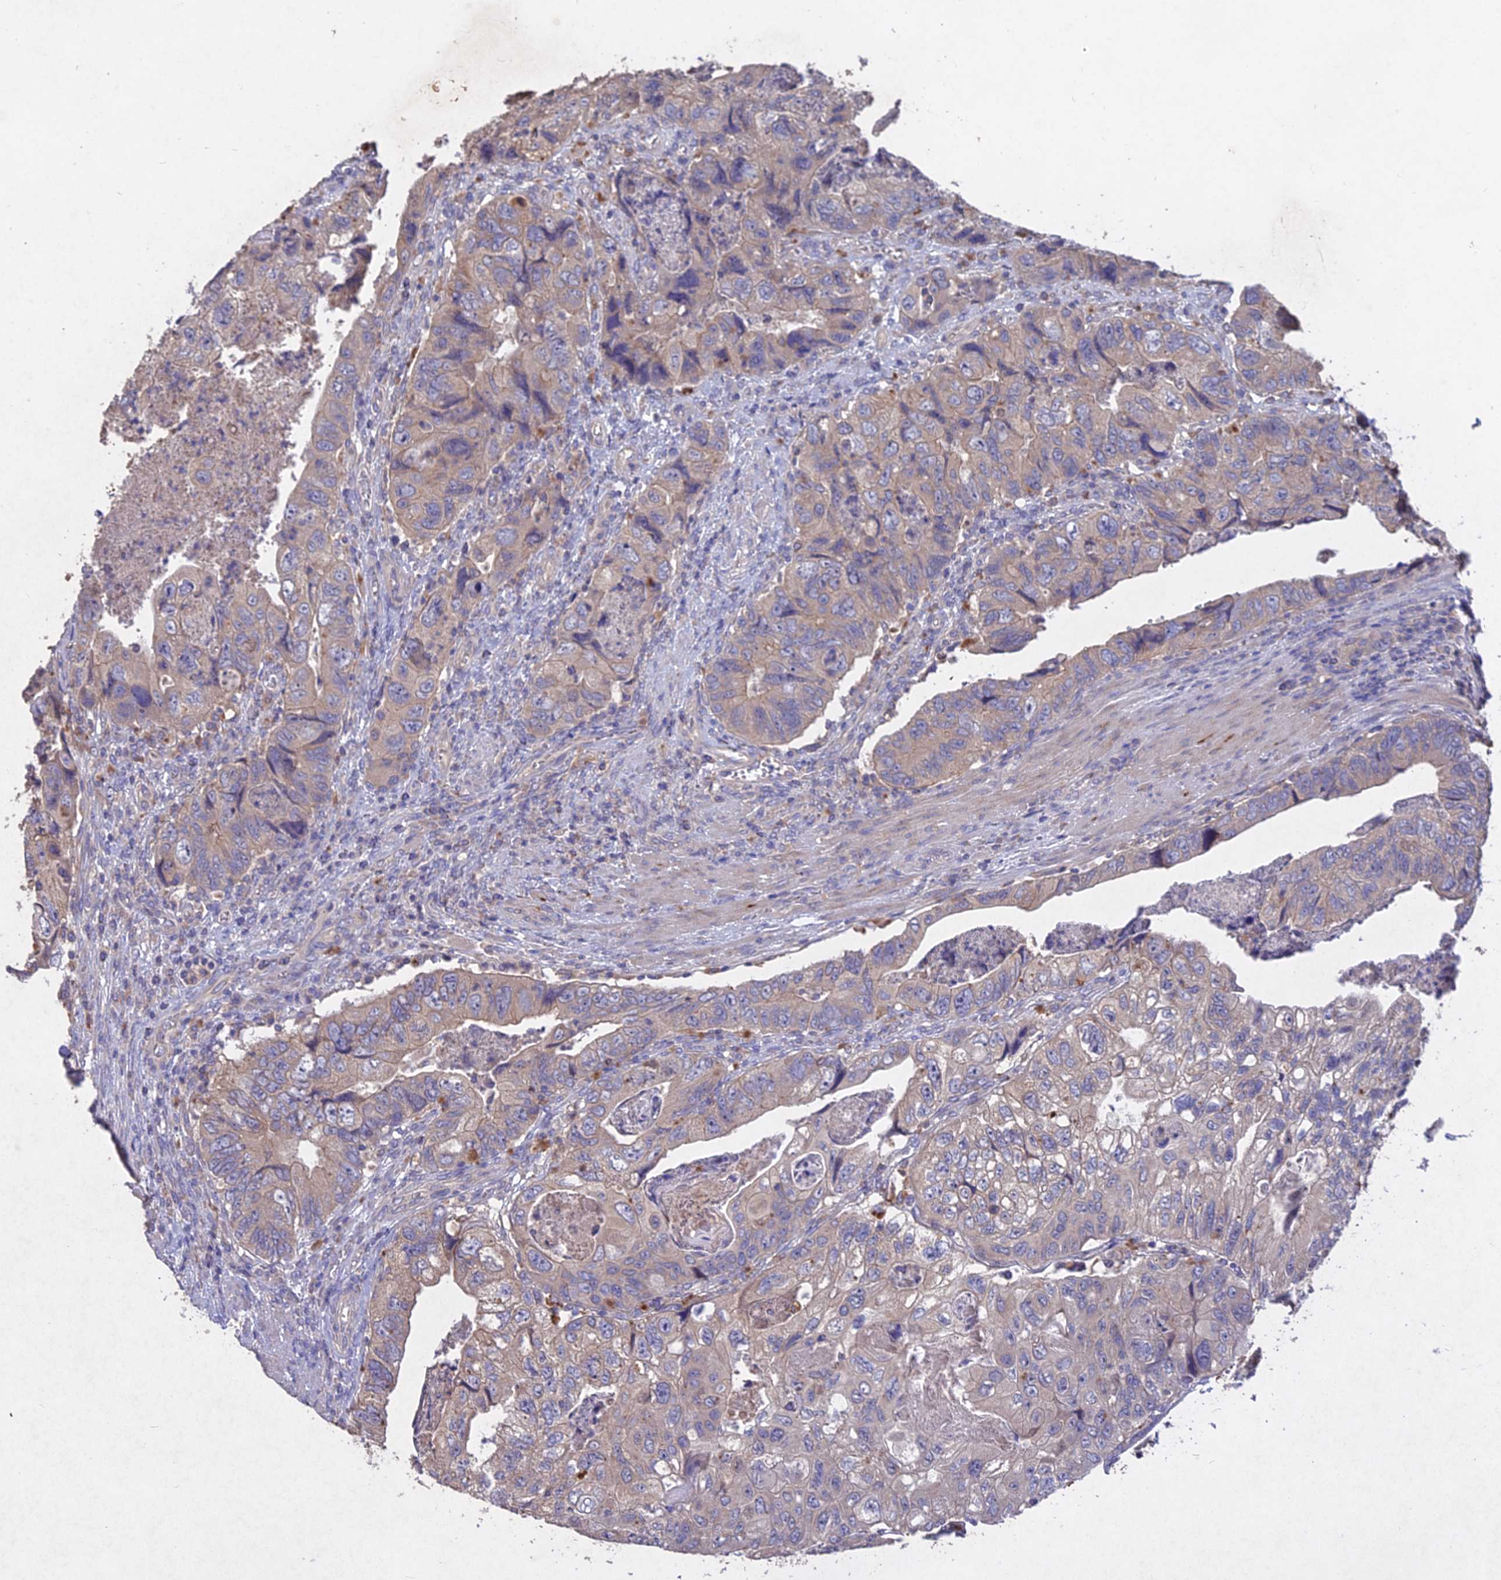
{"staining": {"intensity": "weak", "quantity": "<25%", "location": "cytoplasmic/membranous"}, "tissue": "colorectal cancer", "cell_type": "Tumor cells", "image_type": "cancer", "snomed": [{"axis": "morphology", "description": "Adenocarcinoma, NOS"}, {"axis": "topography", "description": "Rectum"}], "caption": "This is an IHC micrograph of human adenocarcinoma (colorectal). There is no positivity in tumor cells.", "gene": "SLC26A4", "patient": {"sex": "male", "age": 63}}